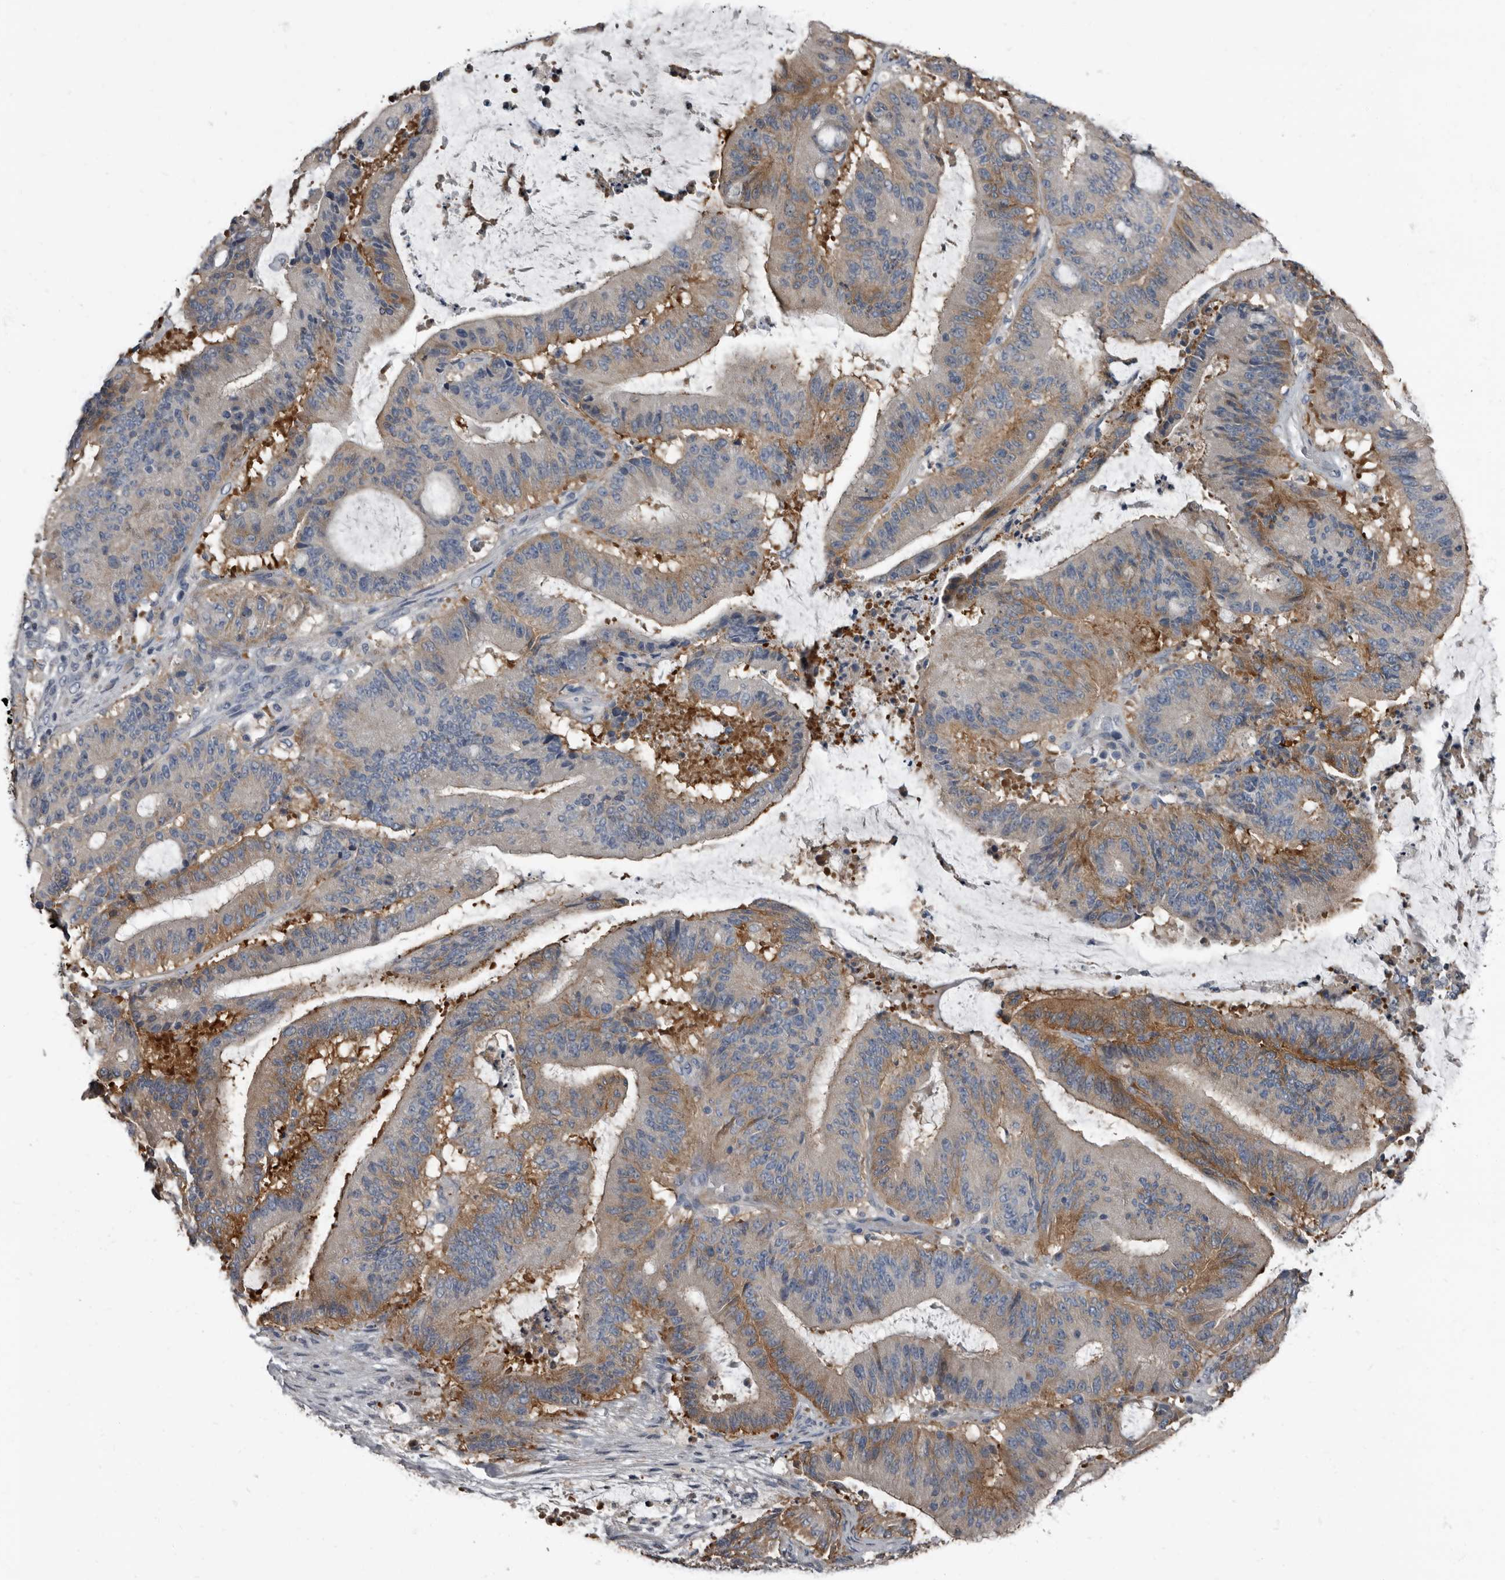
{"staining": {"intensity": "moderate", "quantity": "<25%", "location": "cytoplasmic/membranous"}, "tissue": "liver cancer", "cell_type": "Tumor cells", "image_type": "cancer", "snomed": [{"axis": "morphology", "description": "Normal tissue, NOS"}, {"axis": "morphology", "description": "Cholangiocarcinoma"}, {"axis": "topography", "description": "Liver"}, {"axis": "topography", "description": "Peripheral nerve tissue"}], "caption": "Protein analysis of liver cancer (cholangiocarcinoma) tissue reveals moderate cytoplasmic/membranous positivity in approximately <25% of tumor cells.", "gene": "TPD52L1", "patient": {"sex": "female", "age": 73}}